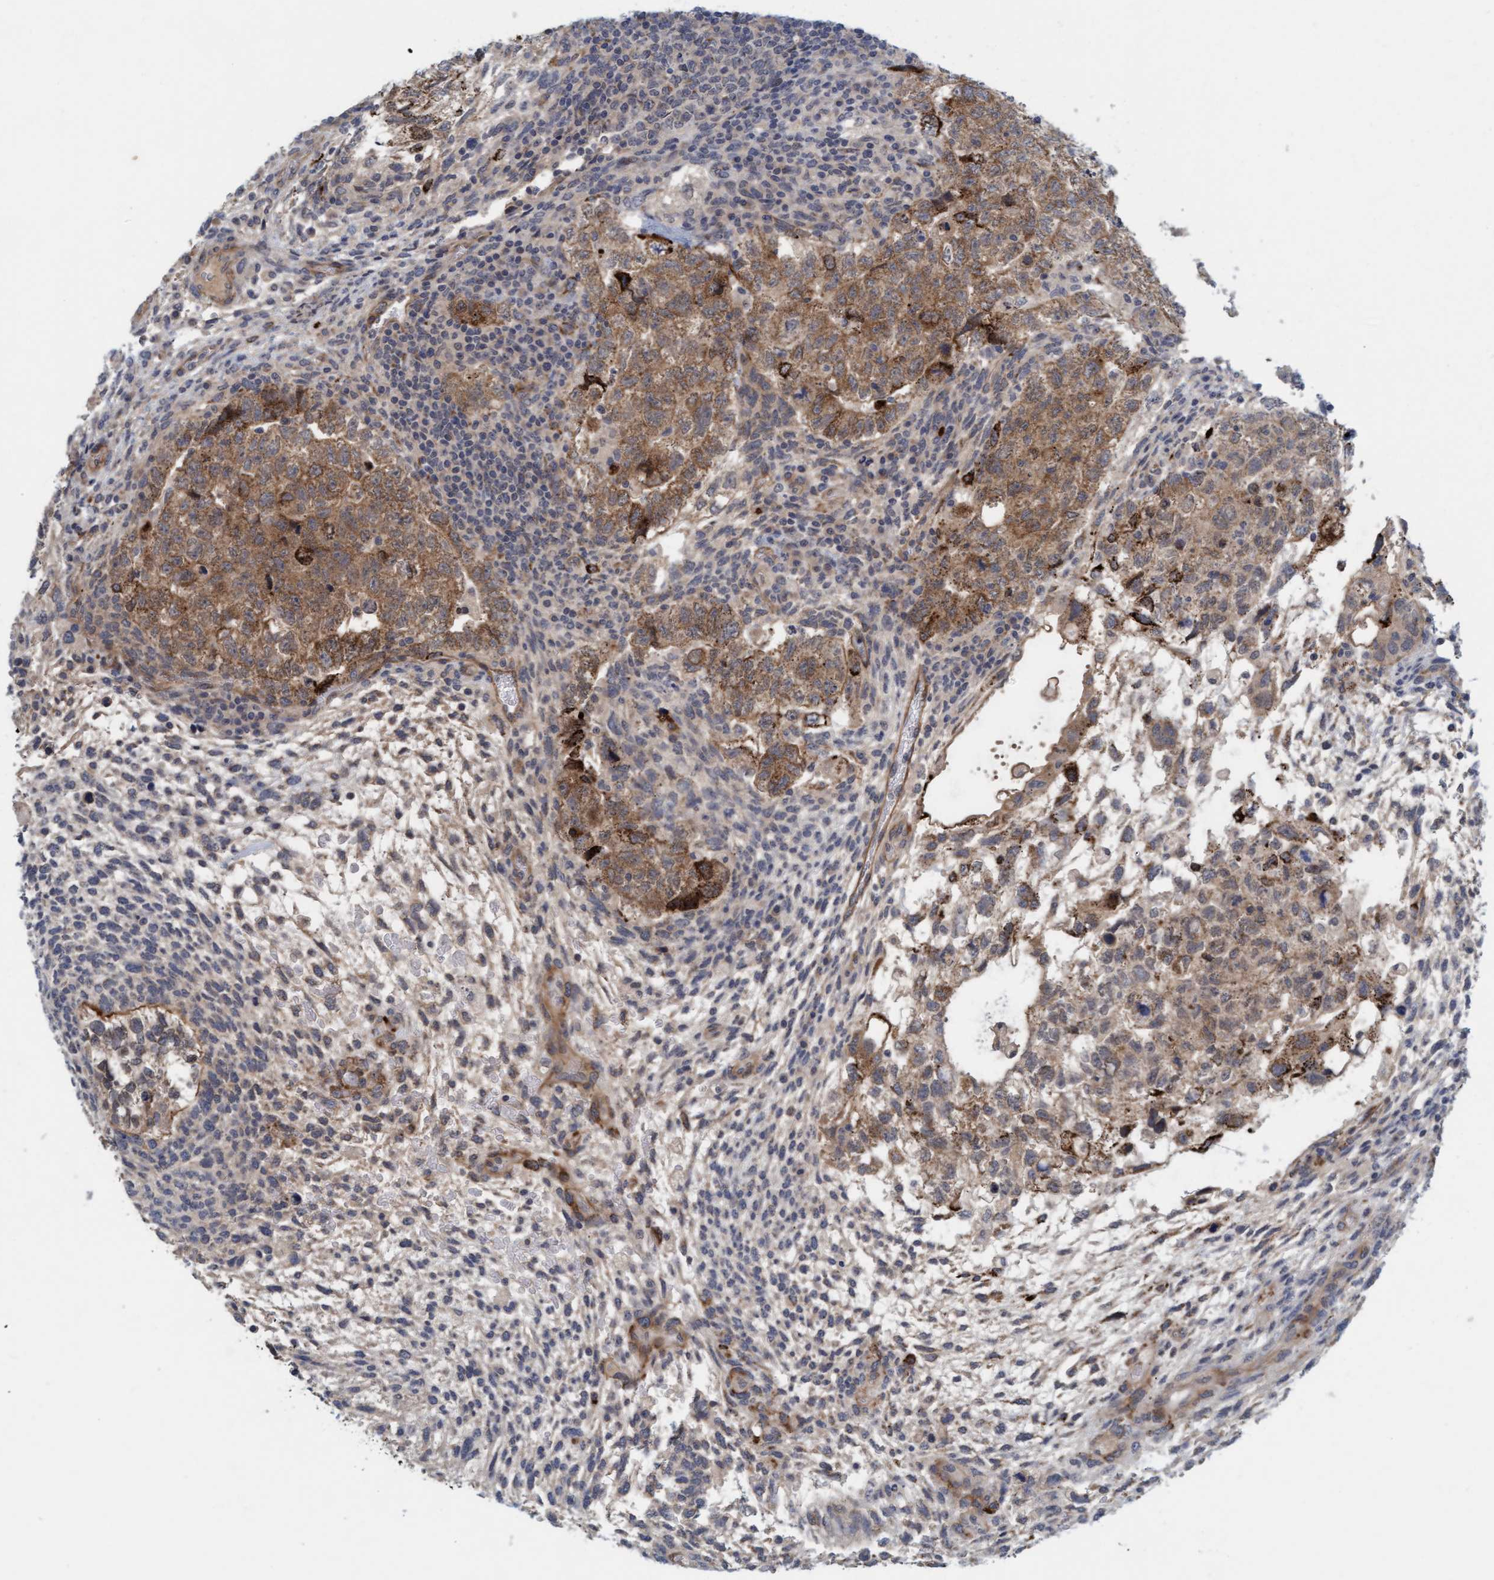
{"staining": {"intensity": "weak", "quantity": ">75%", "location": "cytoplasmic/membranous"}, "tissue": "testis cancer", "cell_type": "Tumor cells", "image_type": "cancer", "snomed": [{"axis": "morphology", "description": "Carcinoma, Embryonal, NOS"}, {"axis": "topography", "description": "Testis"}], "caption": "Immunohistochemistry (IHC) image of neoplastic tissue: human testis cancer stained using immunohistochemistry displays low levels of weak protein expression localized specifically in the cytoplasmic/membranous of tumor cells, appearing as a cytoplasmic/membranous brown color.", "gene": "TSTD2", "patient": {"sex": "male", "age": 36}}